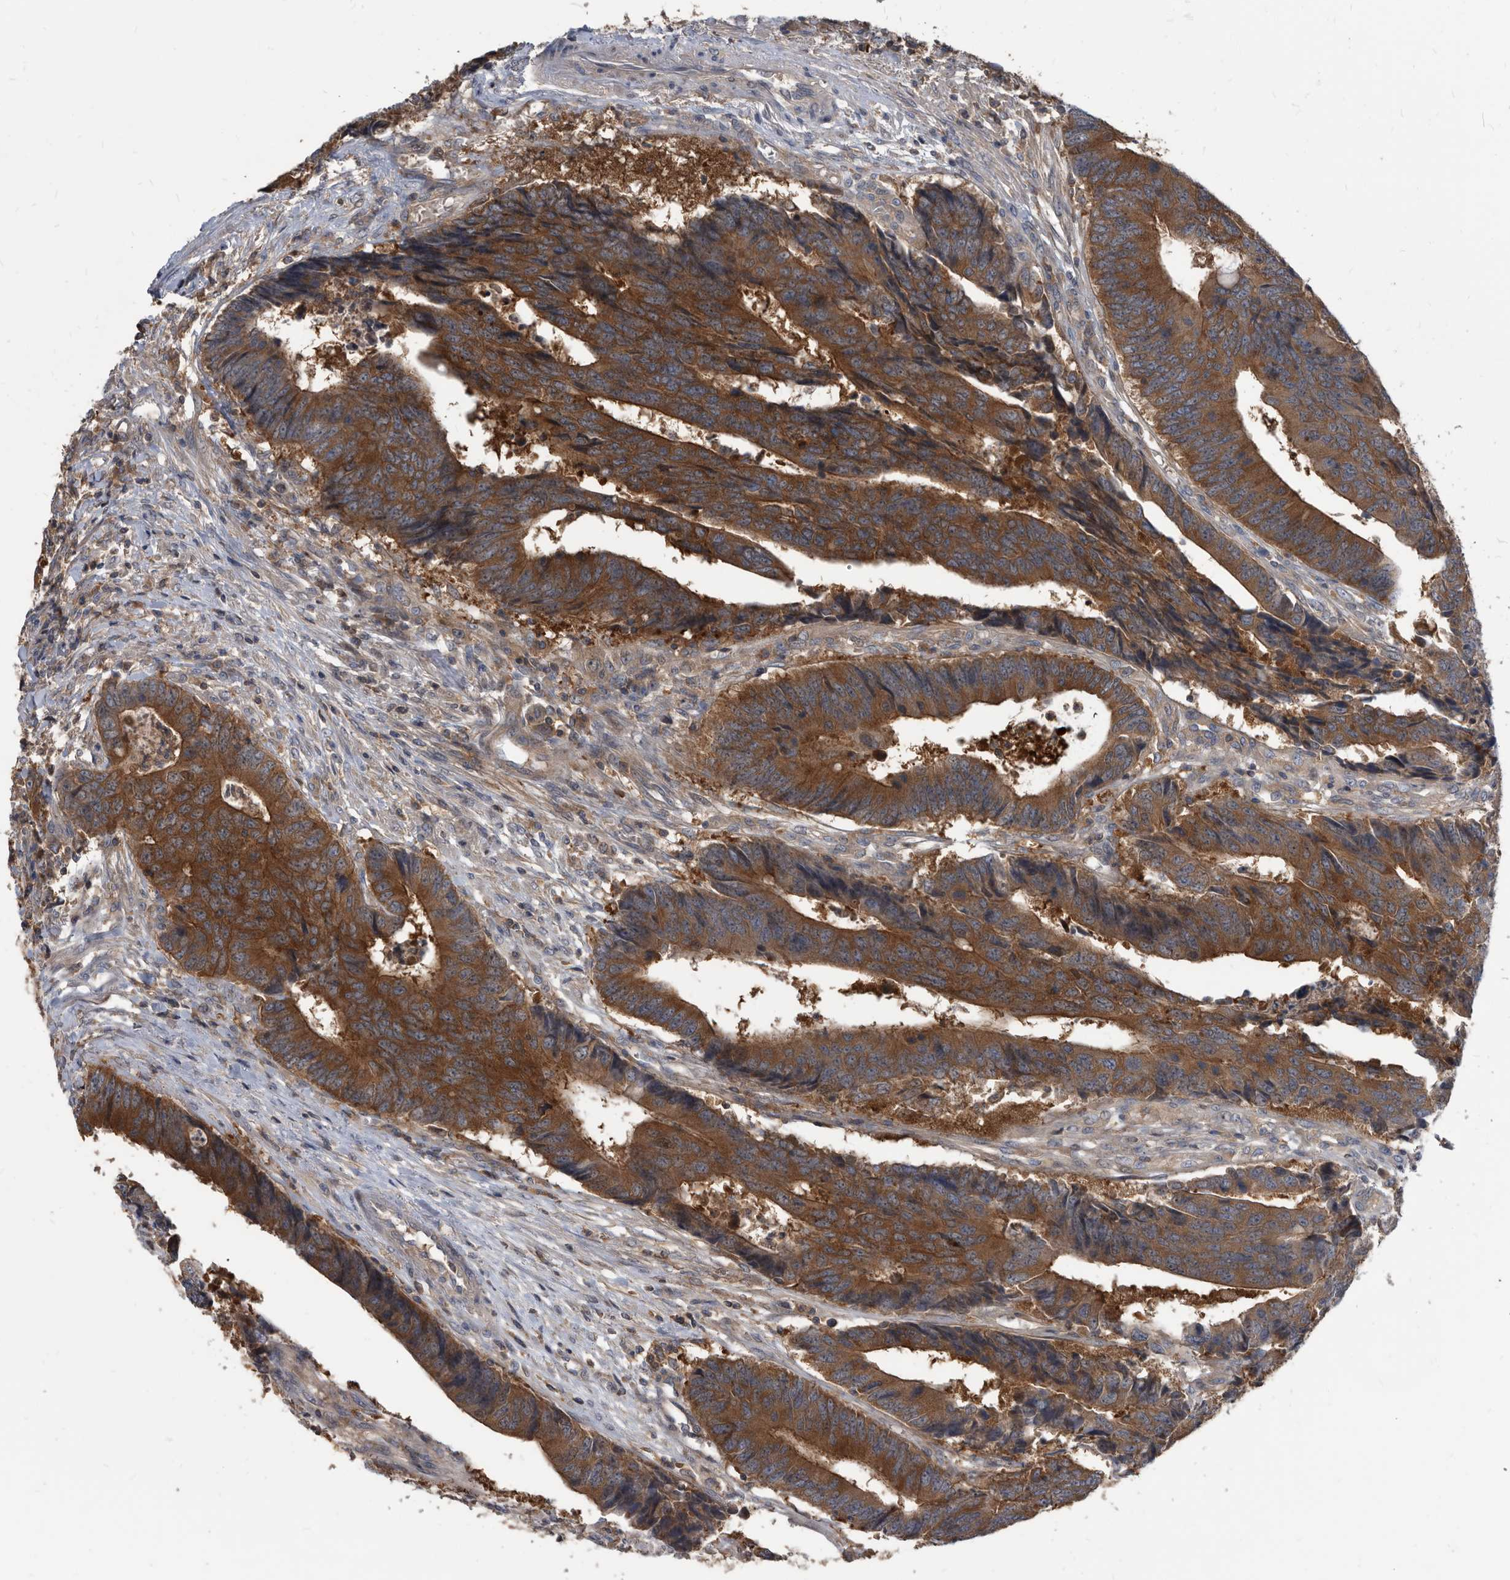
{"staining": {"intensity": "strong", "quantity": ">75%", "location": "cytoplasmic/membranous"}, "tissue": "colorectal cancer", "cell_type": "Tumor cells", "image_type": "cancer", "snomed": [{"axis": "morphology", "description": "Adenocarcinoma, NOS"}, {"axis": "topography", "description": "Rectum"}], "caption": "A micrograph of colorectal adenocarcinoma stained for a protein reveals strong cytoplasmic/membranous brown staining in tumor cells.", "gene": "APEH", "patient": {"sex": "male", "age": 84}}